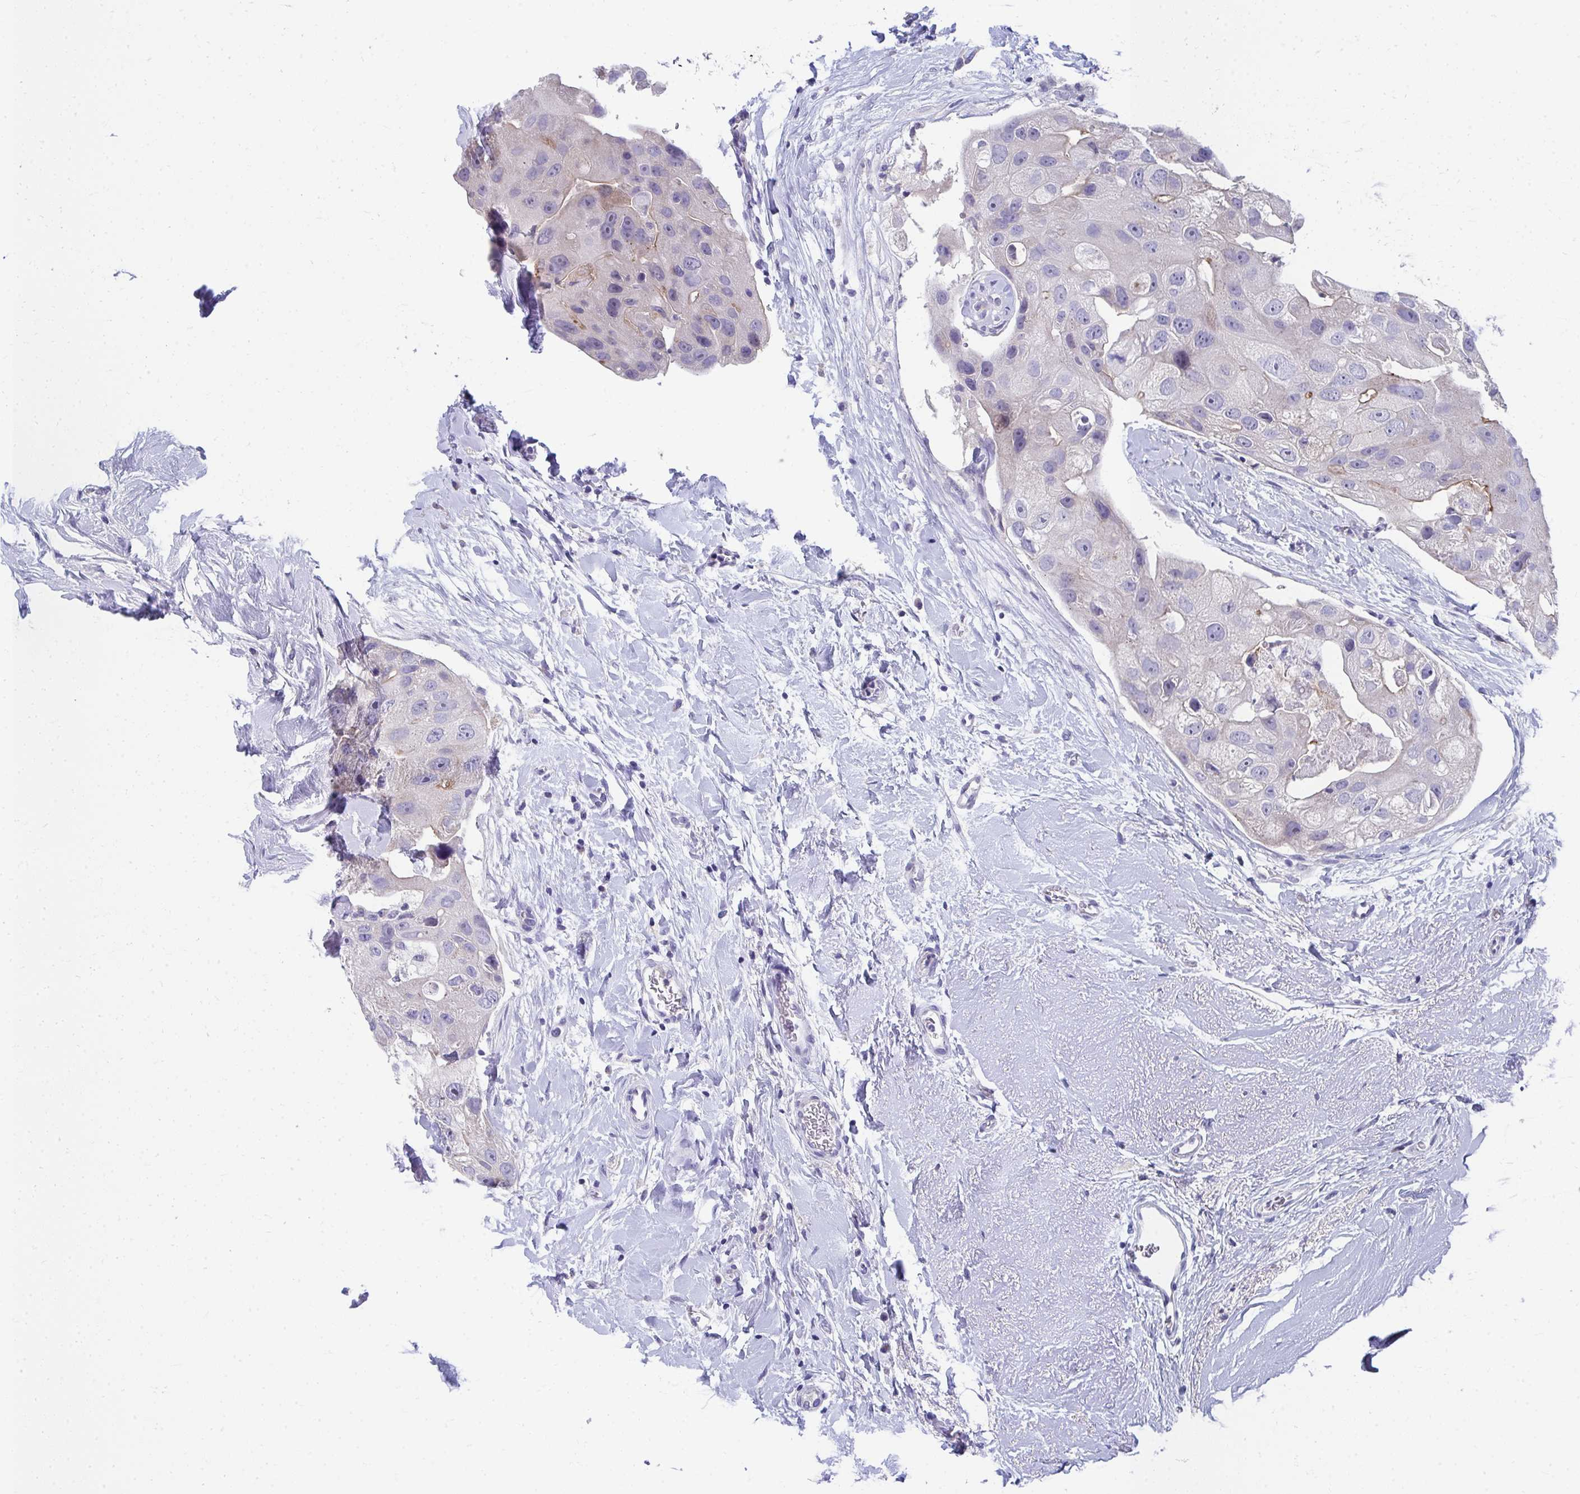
{"staining": {"intensity": "negative", "quantity": "none", "location": "none"}, "tissue": "breast cancer", "cell_type": "Tumor cells", "image_type": "cancer", "snomed": [{"axis": "morphology", "description": "Duct carcinoma"}, {"axis": "topography", "description": "Breast"}], "caption": "High power microscopy image of an IHC micrograph of breast invasive ductal carcinoma, revealing no significant positivity in tumor cells.", "gene": "TMPRSS2", "patient": {"sex": "female", "age": 43}}